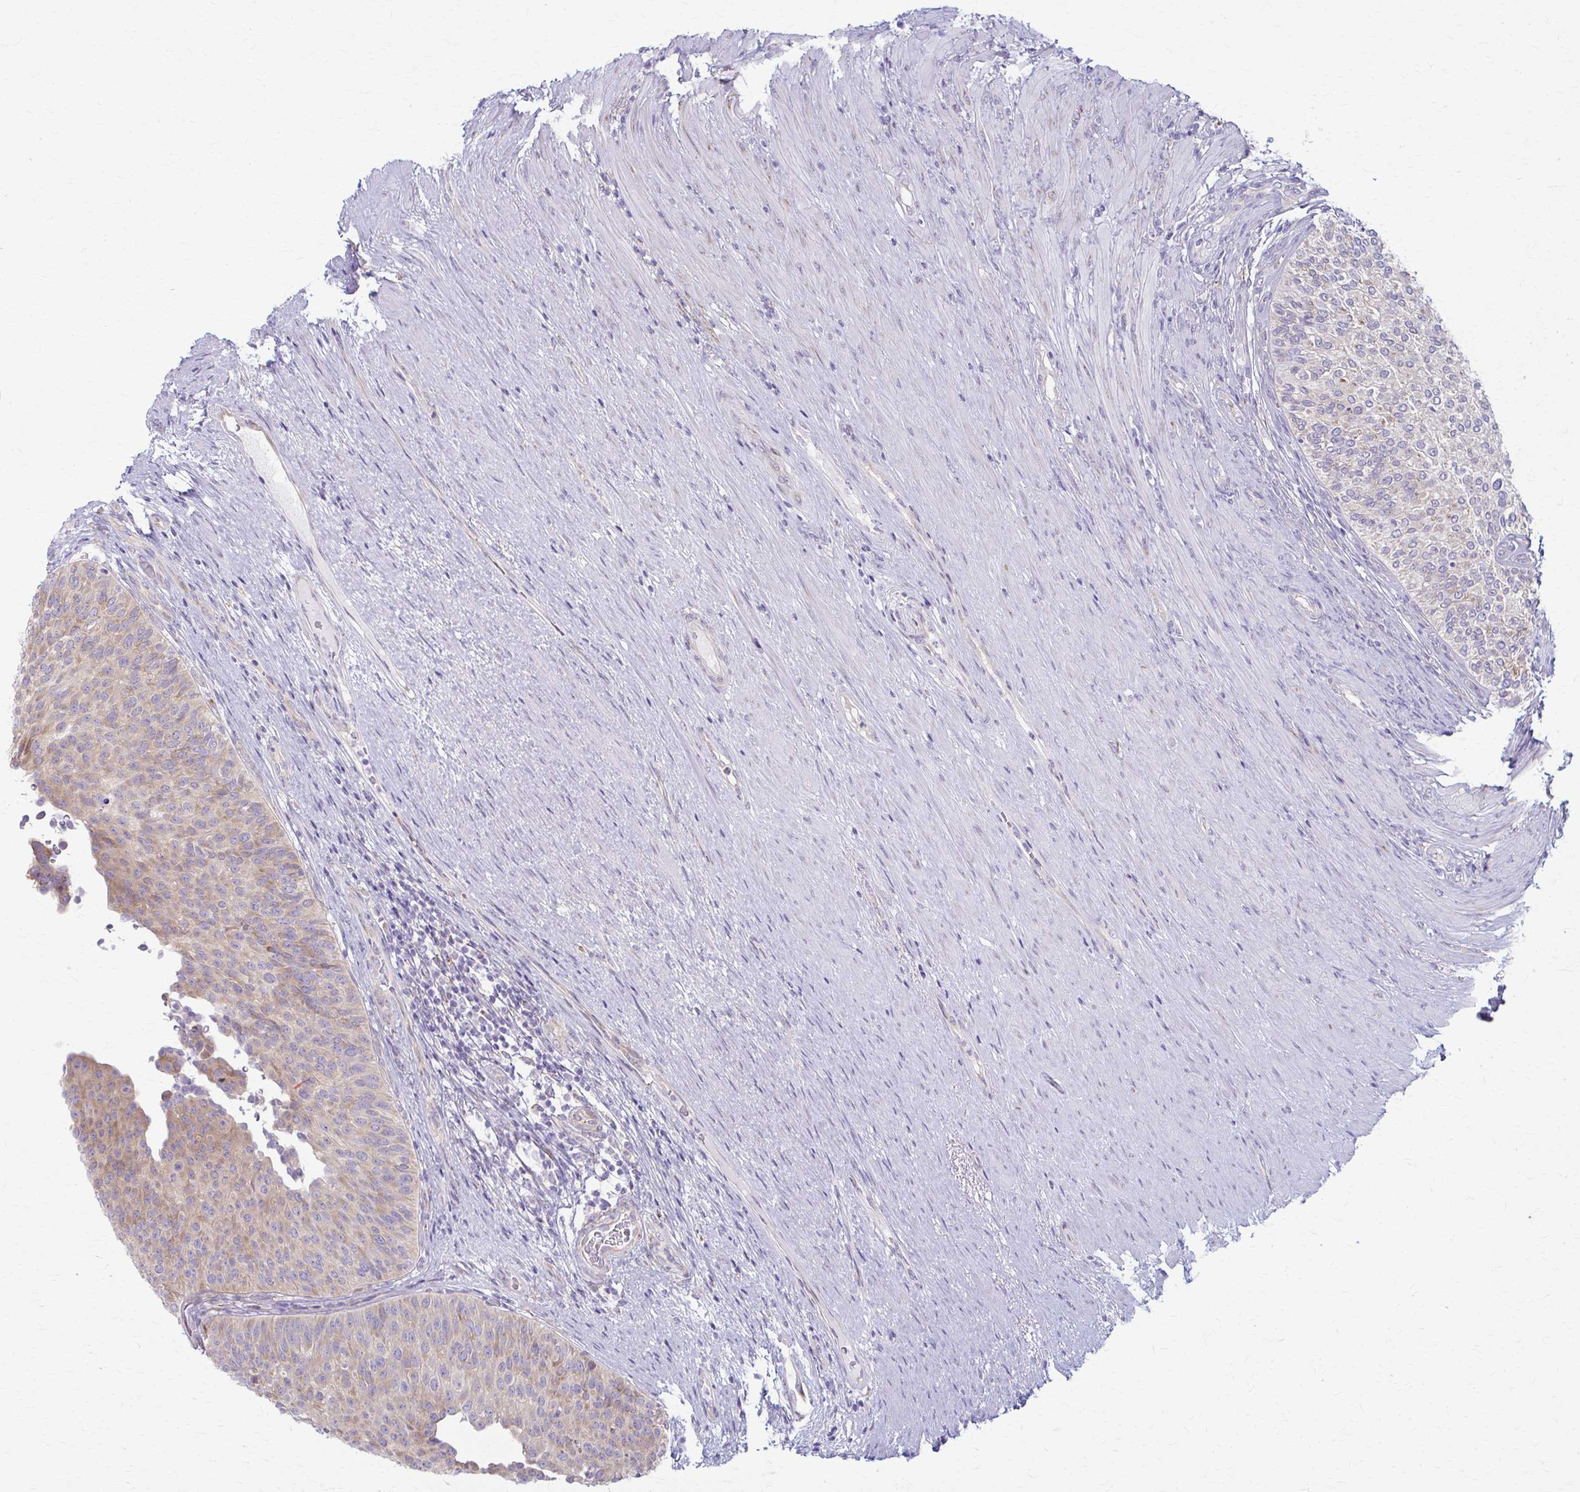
{"staining": {"intensity": "weak", "quantity": "25%-75%", "location": "cytoplasmic/membranous"}, "tissue": "urinary bladder", "cell_type": "Urothelial cells", "image_type": "normal", "snomed": [{"axis": "morphology", "description": "Normal tissue, NOS"}, {"axis": "topography", "description": "Urinary bladder"}, {"axis": "topography", "description": "Prostate"}], "caption": "Urothelial cells display low levels of weak cytoplasmic/membranous expression in approximately 25%-75% of cells in normal urinary bladder.", "gene": "PRKRA", "patient": {"sex": "male", "age": 77}}